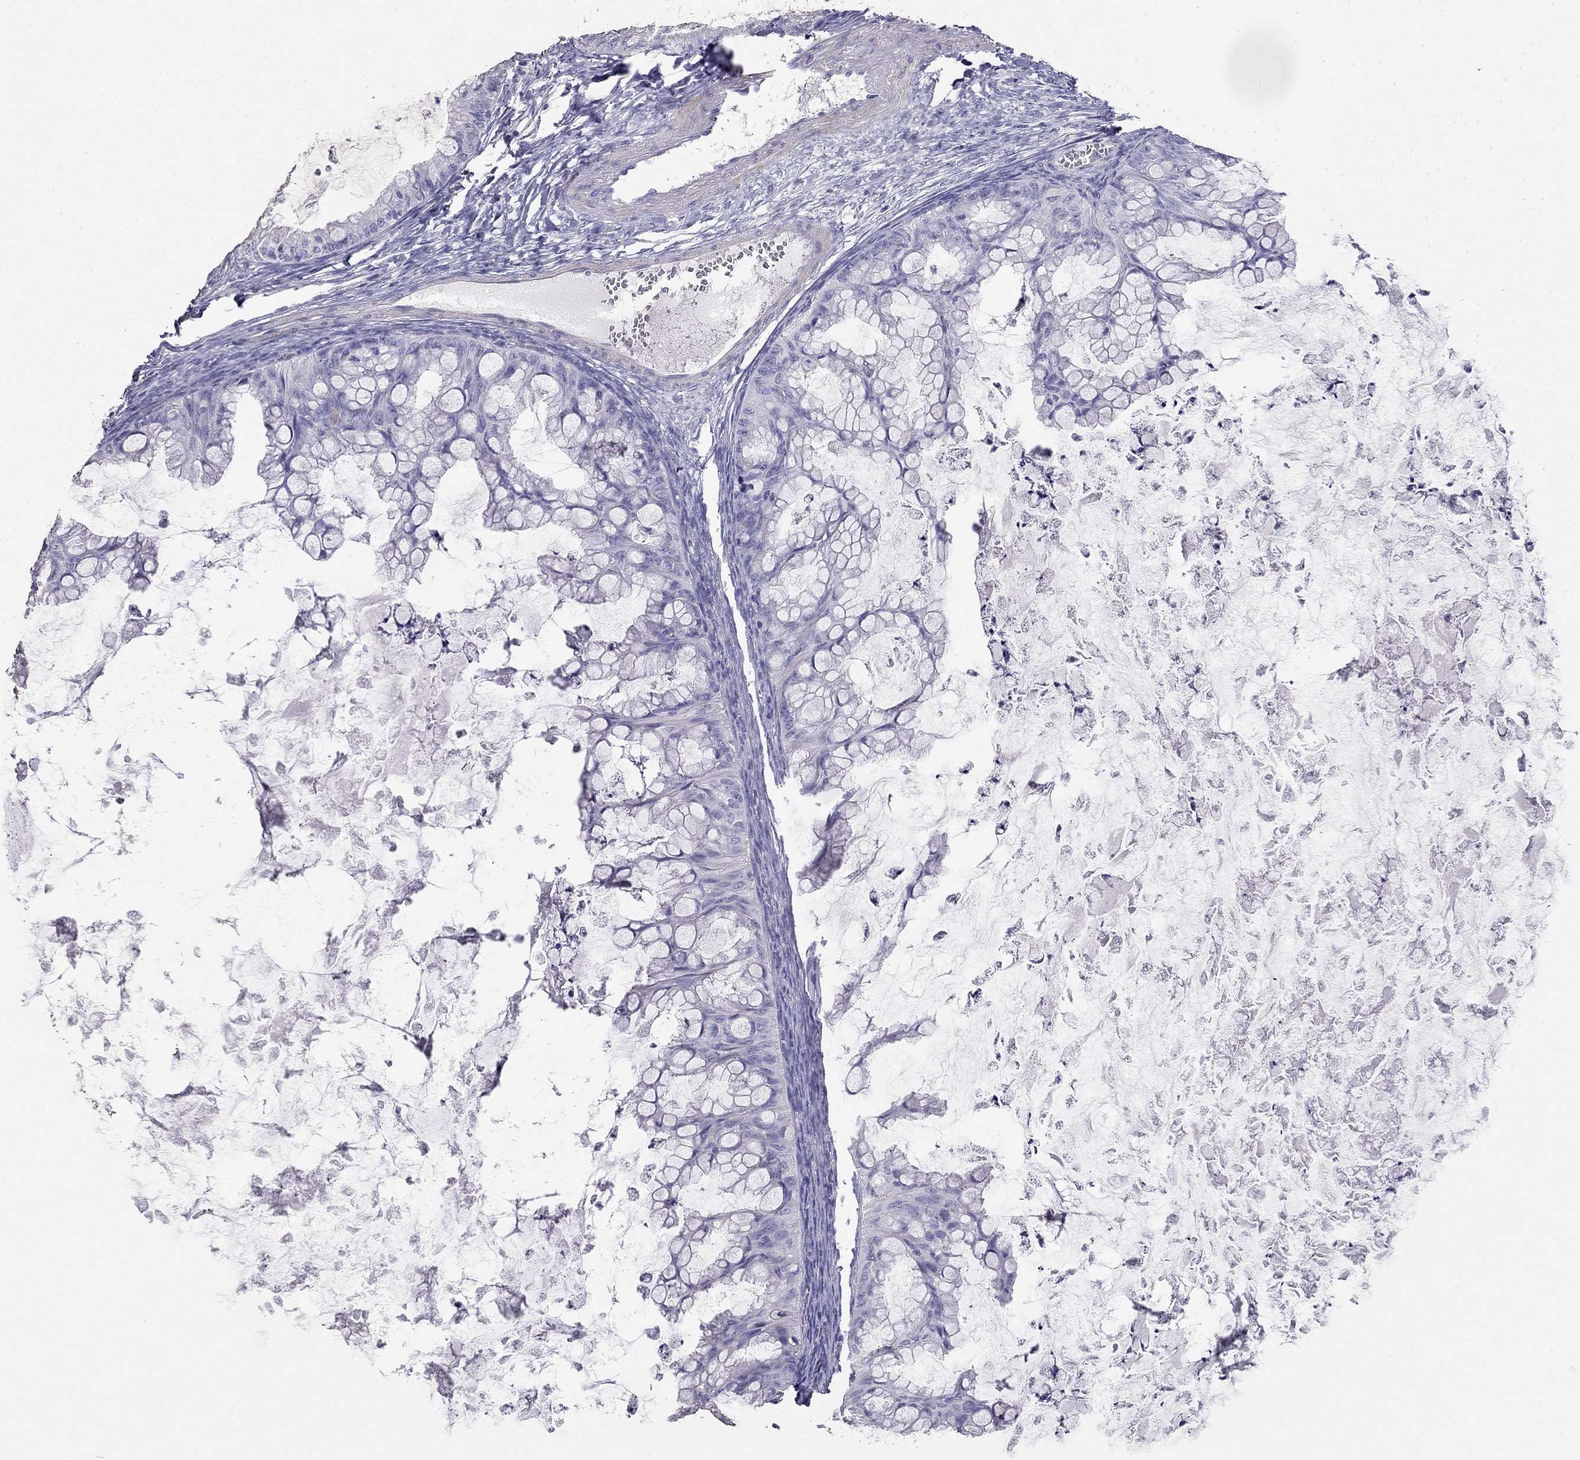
{"staining": {"intensity": "negative", "quantity": "none", "location": "none"}, "tissue": "ovarian cancer", "cell_type": "Tumor cells", "image_type": "cancer", "snomed": [{"axis": "morphology", "description": "Cystadenocarcinoma, mucinous, NOS"}, {"axis": "topography", "description": "Ovary"}], "caption": "The IHC micrograph has no significant expression in tumor cells of mucinous cystadenocarcinoma (ovarian) tissue.", "gene": "LY6H", "patient": {"sex": "female", "age": 35}}